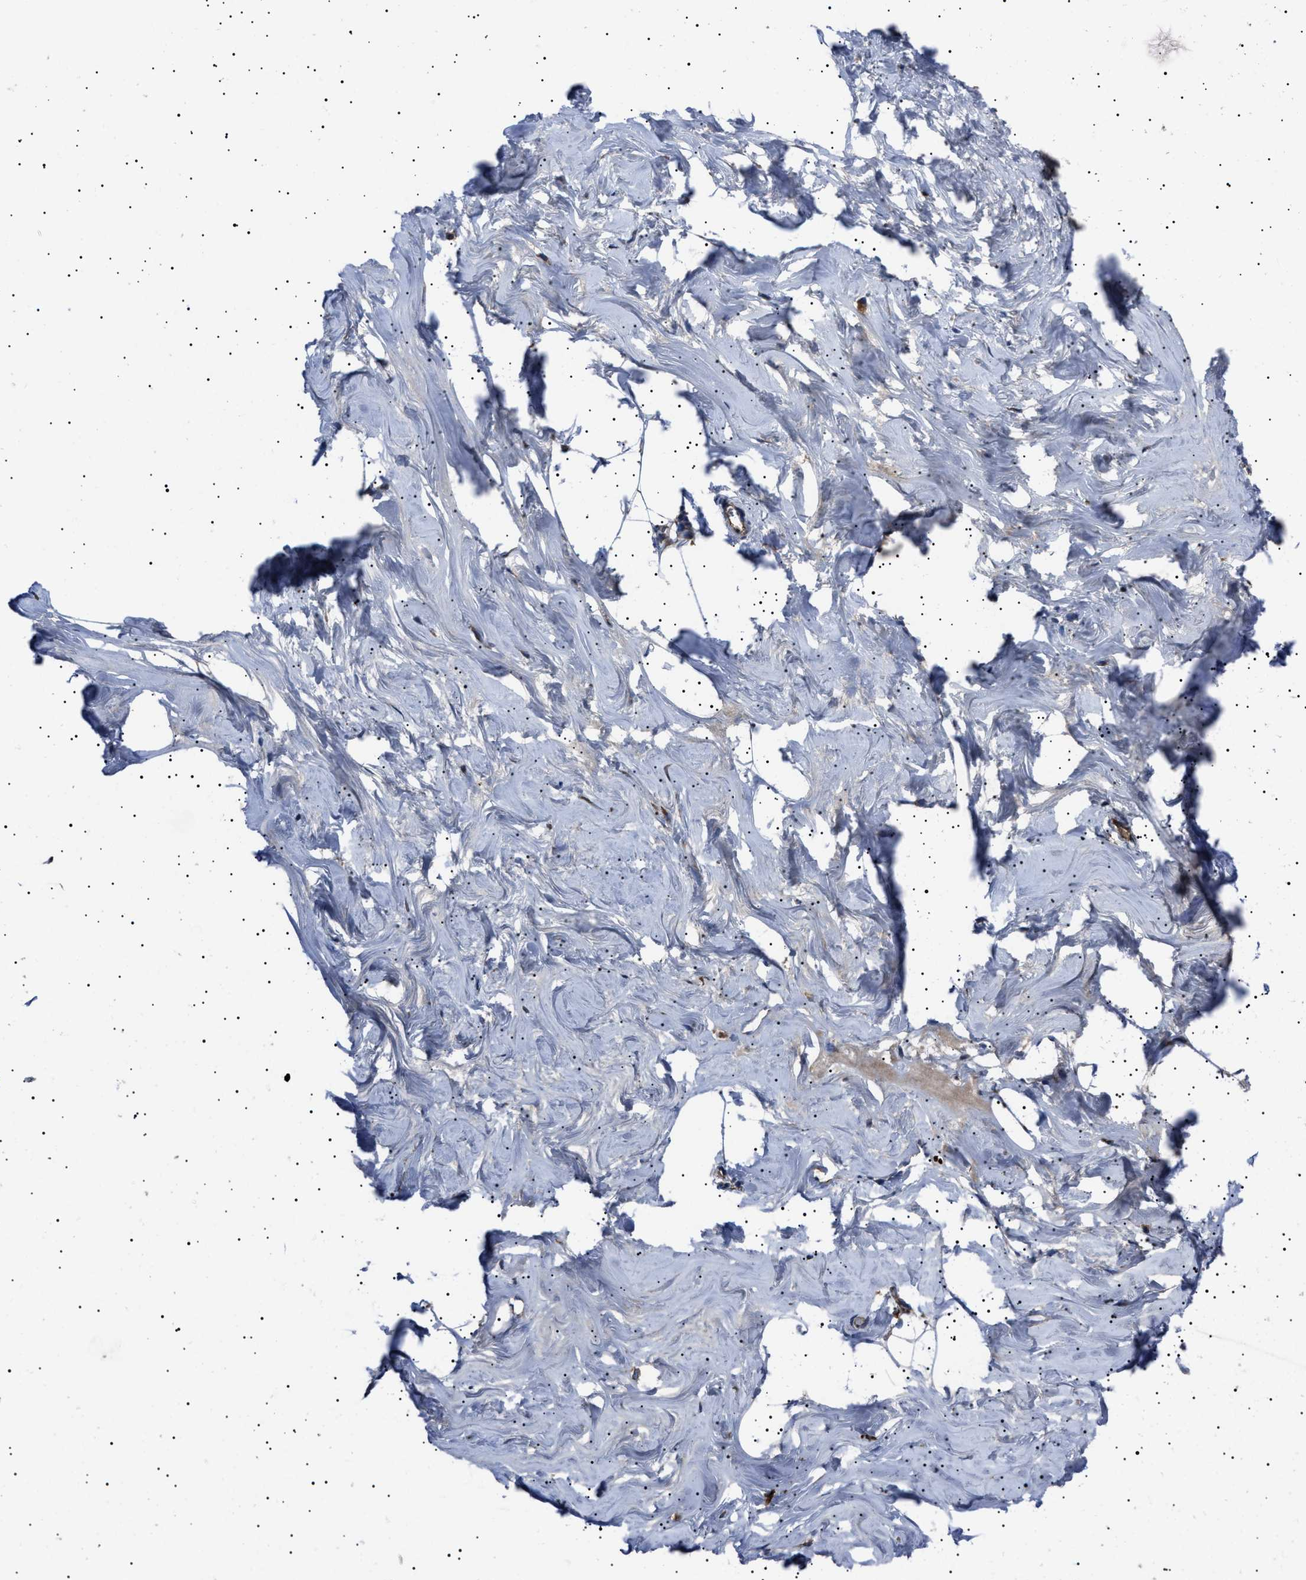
{"staining": {"intensity": "moderate", "quantity": ">75%", "location": "cytoplasmic/membranous"}, "tissue": "adipose tissue", "cell_type": "Adipocytes", "image_type": "normal", "snomed": [{"axis": "morphology", "description": "Normal tissue, NOS"}, {"axis": "morphology", "description": "Fibrosis, NOS"}, {"axis": "topography", "description": "Breast"}, {"axis": "topography", "description": "Adipose tissue"}], "caption": "Adipocytes display medium levels of moderate cytoplasmic/membranous expression in approximately >75% of cells in unremarkable human adipose tissue. Immunohistochemistry (ihc) stains the protein in brown and the nuclei are stained blue.", "gene": "TOP1MT", "patient": {"sex": "female", "age": 39}}